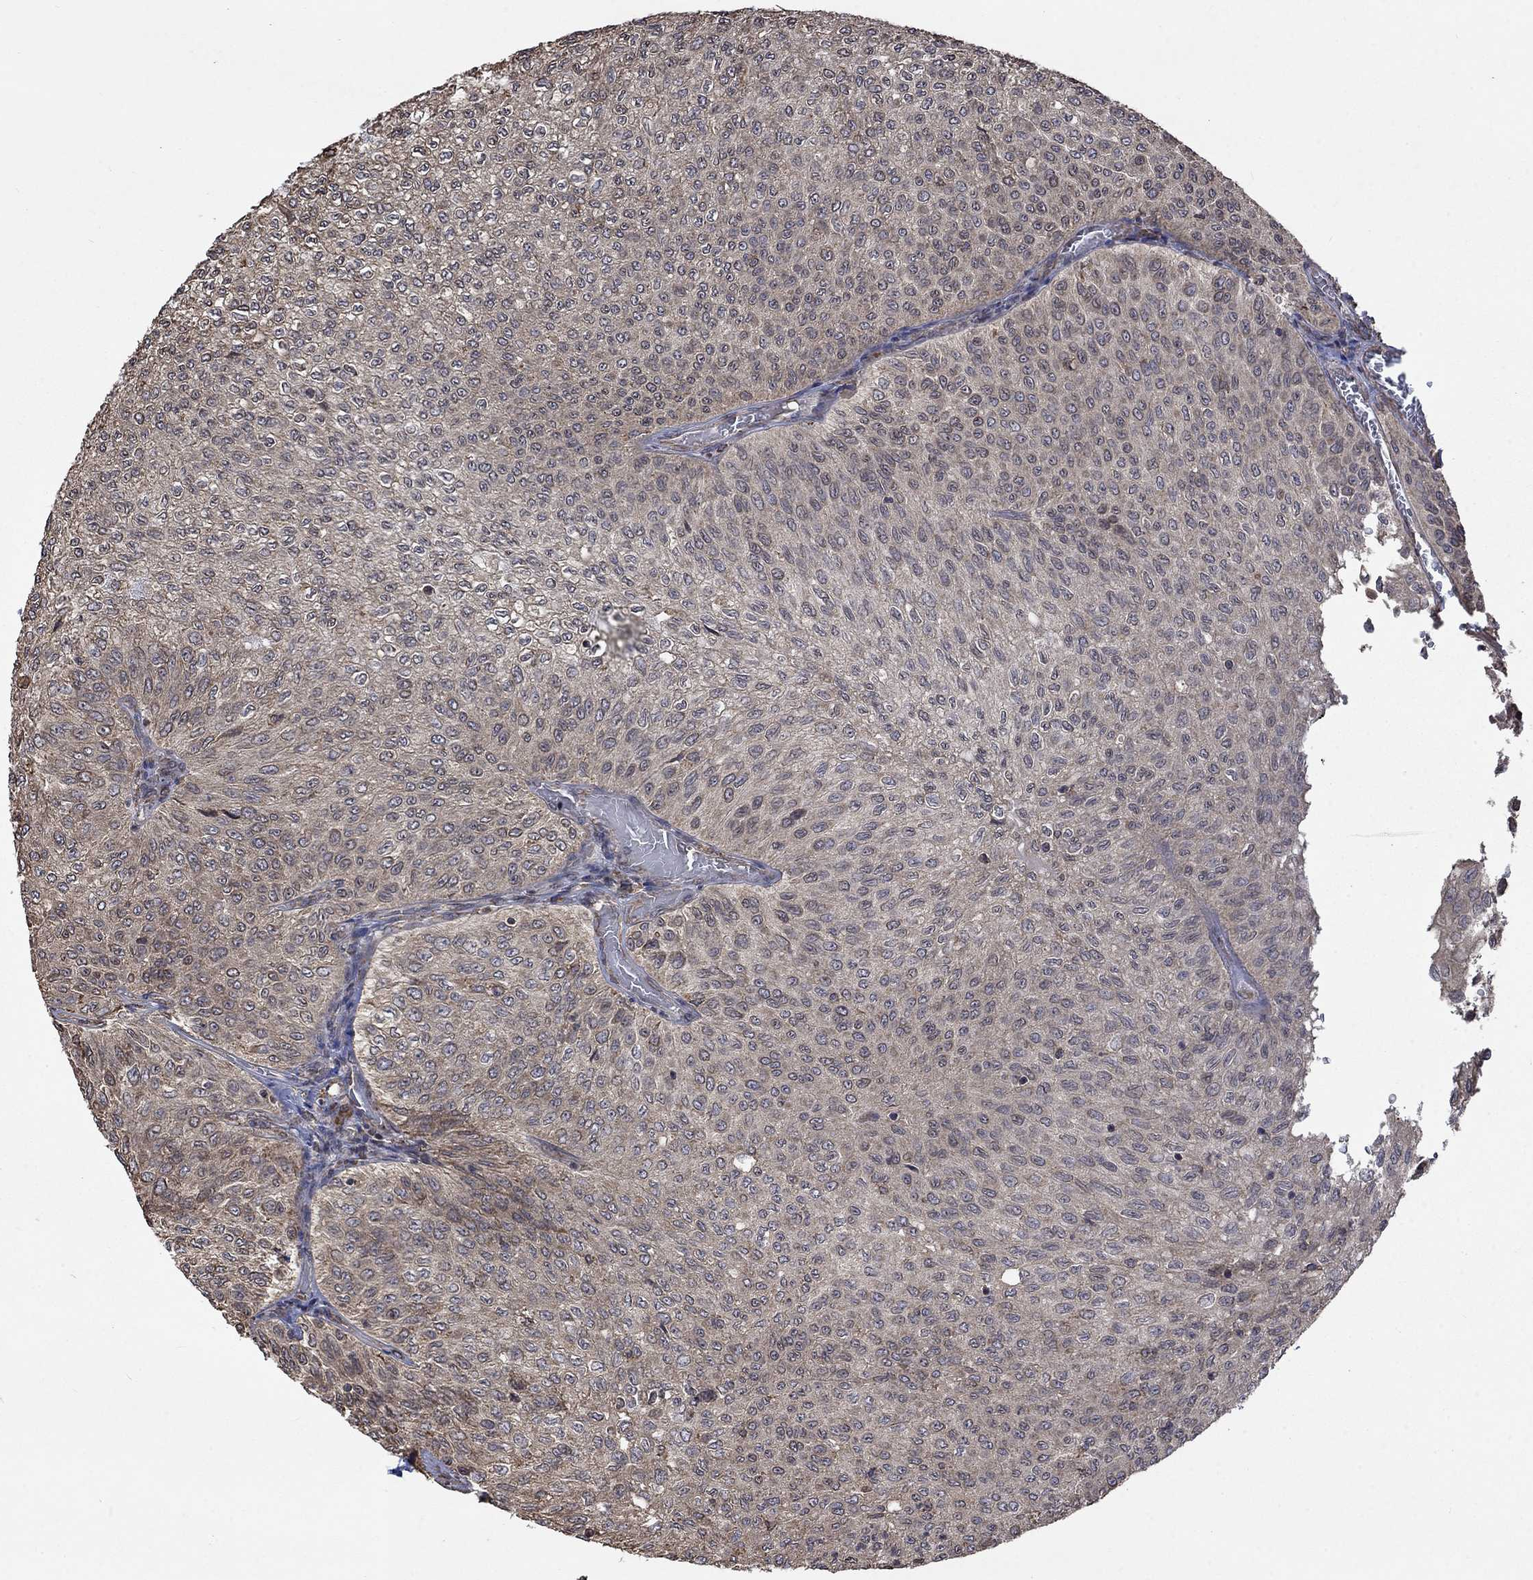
{"staining": {"intensity": "negative", "quantity": "none", "location": "none"}, "tissue": "urothelial cancer", "cell_type": "Tumor cells", "image_type": "cancer", "snomed": [{"axis": "morphology", "description": "Urothelial carcinoma, Low grade"}, {"axis": "topography", "description": "Urinary bladder"}], "caption": "There is no significant positivity in tumor cells of urothelial cancer.", "gene": "ESRRA", "patient": {"sex": "male", "age": 78}}